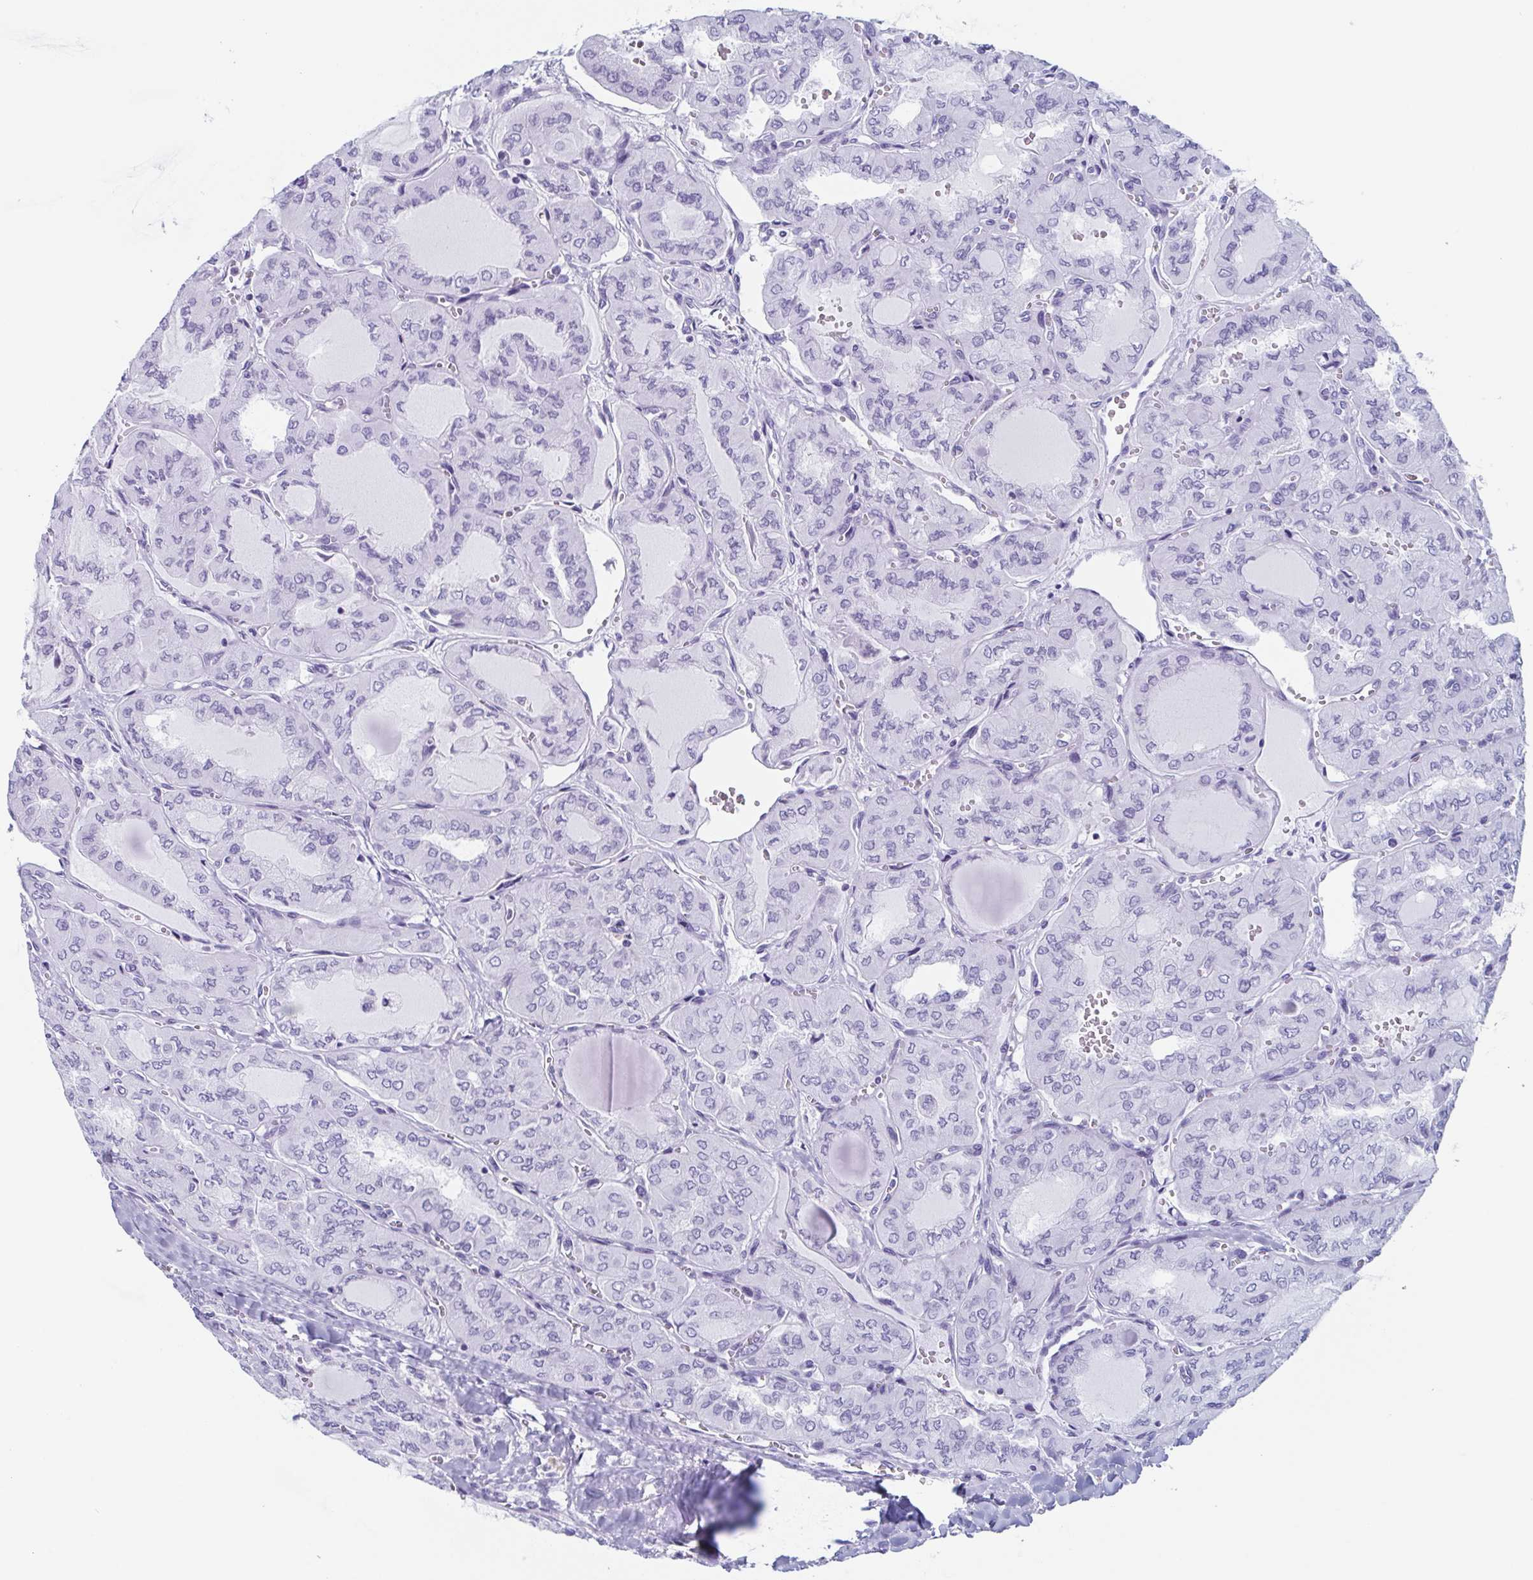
{"staining": {"intensity": "negative", "quantity": "none", "location": "none"}, "tissue": "thyroid cancer", "cell_type": "Tumor cells", "image_type": "cancer", "snomed": [{"axis": "morphology", "description": "Papillary adenocarcinoma, NOS"}, {"axis": "topography", "description": "Thyroid gland"}], "caption": "This is an immunohistochemistry micrograph of human thyroid papillary adenocarcinoma. There is no staining in tumor cells.", "gene": "LYRM2", "patient": {"sex": "male", "age": 20}}